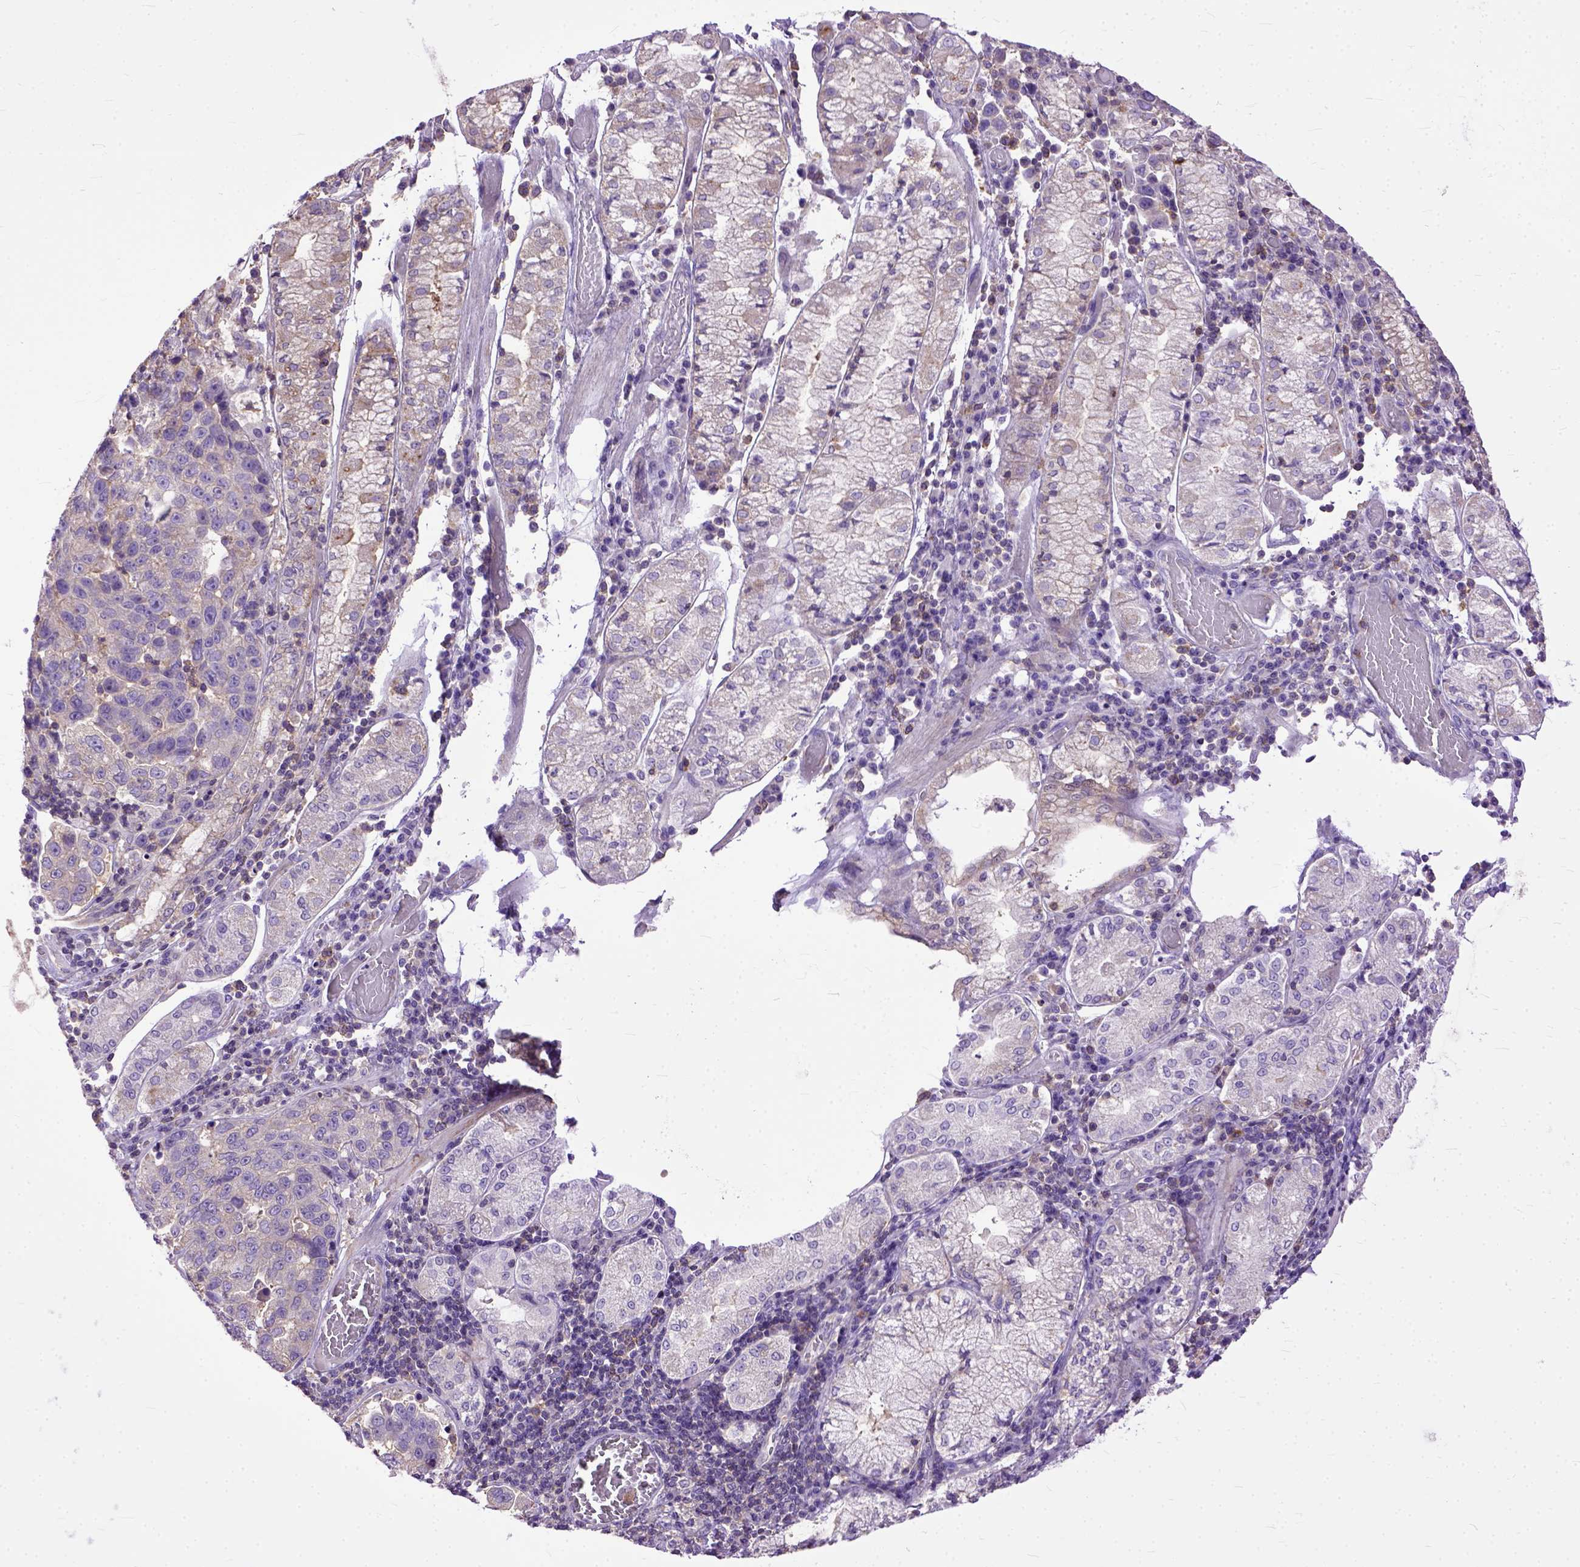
{"staining": {"intensity": "weak", "quantity": "<25%", "location": "cytoplasmic/membranous"}, "tissue": "stomach cancer", "cell_type": "Tumor cells", "image_type": "cancer", "snomed": [{"axis": "morphology", "description": "Adenocarcinoma, NOS"}, {"axis": "topography", "description": "Stomach"}], "caption": "Human stomach cancer (adenocarcinoma) stained for a protein using immunohistochemistry (IHC) demonstrates no expression in tumor cells.", "gene": "NAMPT", "patient": {"sex": "male", "age": 93}}